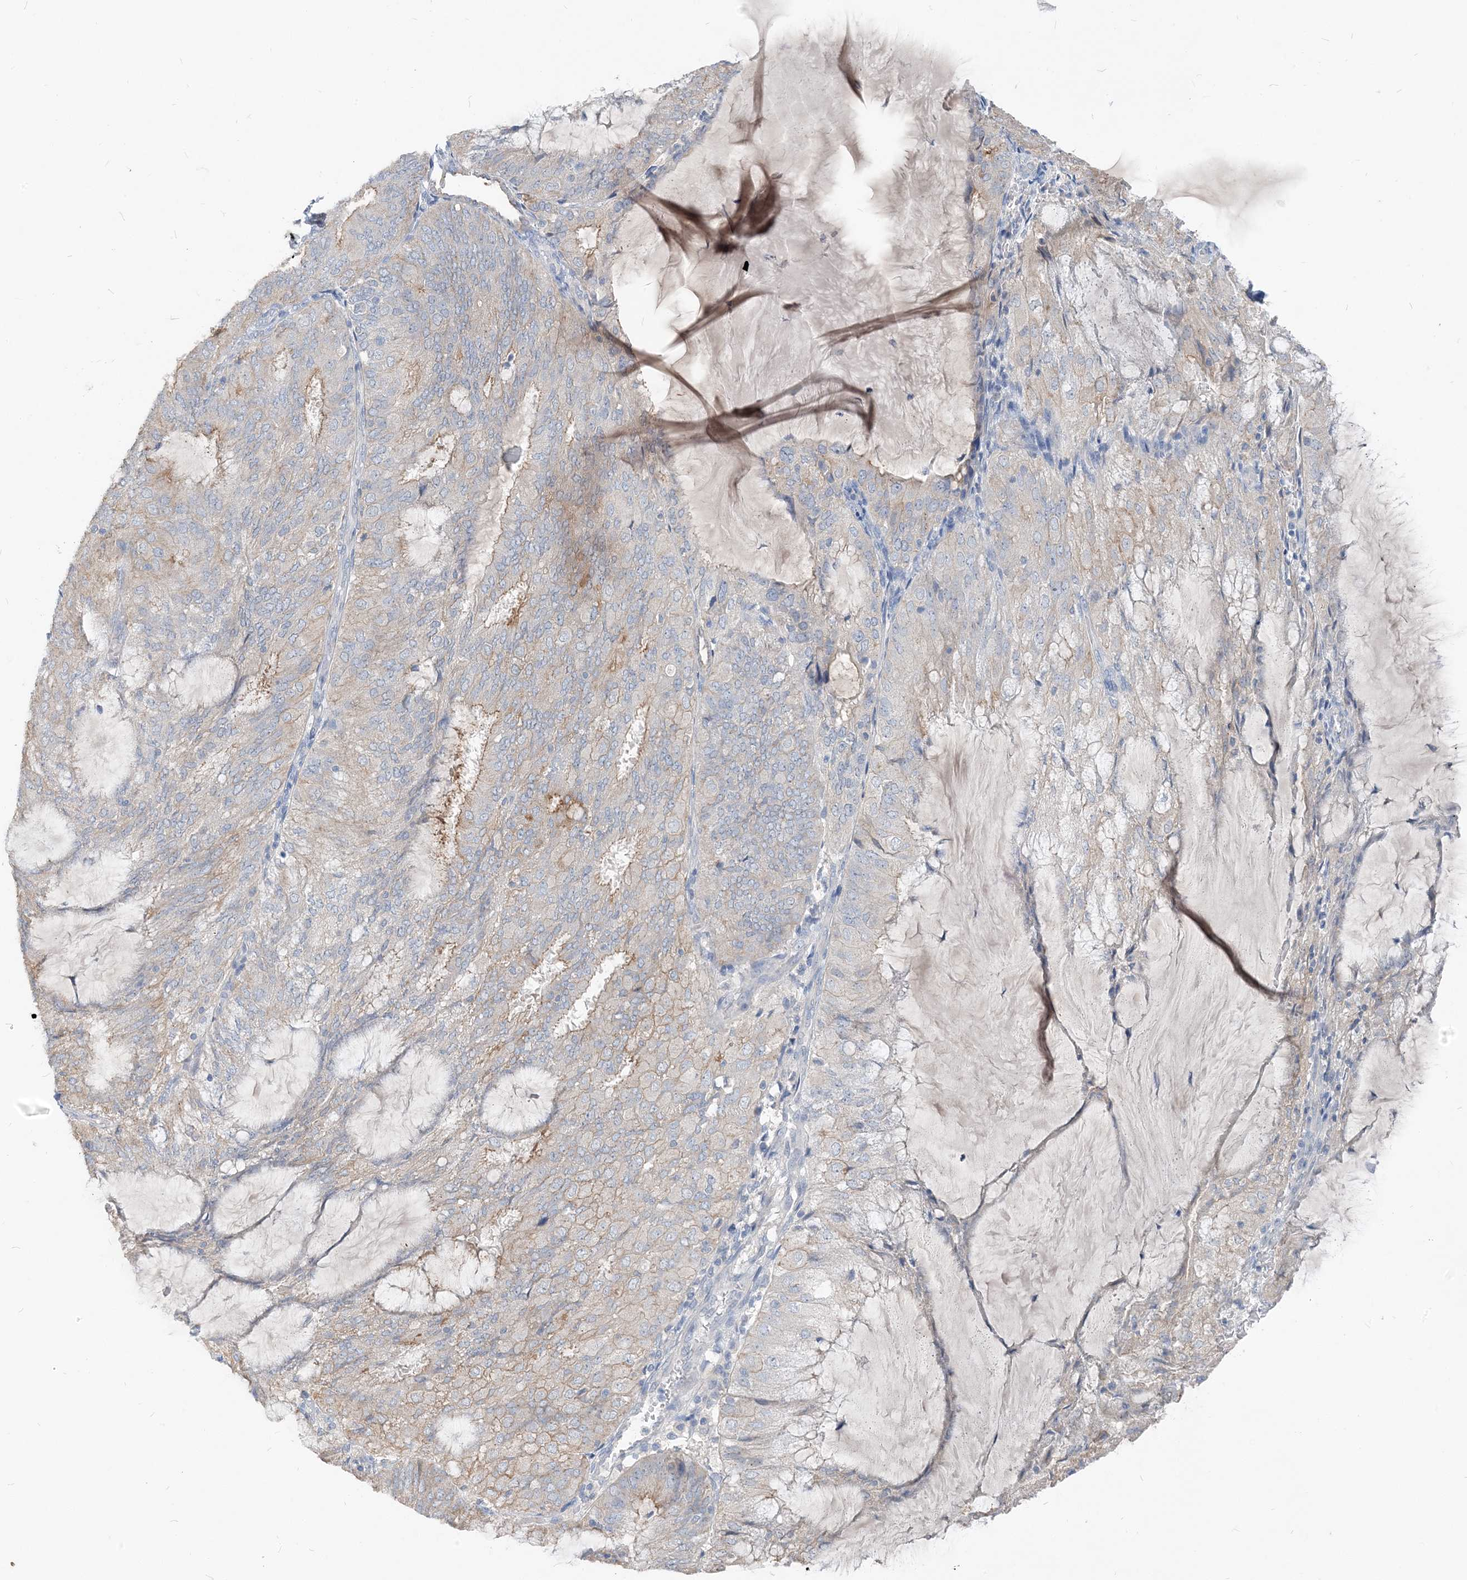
{"staining": {"intensity": "weak", "quantity": "<25%", "location": "cytoplasmic/membranous"}, "tissue": "endometrial cancer", "cell_type": "Tumor cells", "image_type": "cancer", "snomed": [{"axis": "morphology", "description": "Adenocarcinoma, NOS"}, {"axis": "topography", "description": "Endometrium"}], "caption": "Micrograph shows no significant protein expression in tumor cells of endometrial adenocarcinoma. The staining was performed using DAB to visualize the protein expression in brown, while the nuclei were stained in blue with hematoxylin (Magnification: 20x).", "gene": "NCOA7", "patient": {"sex": "female", "age": 81}}